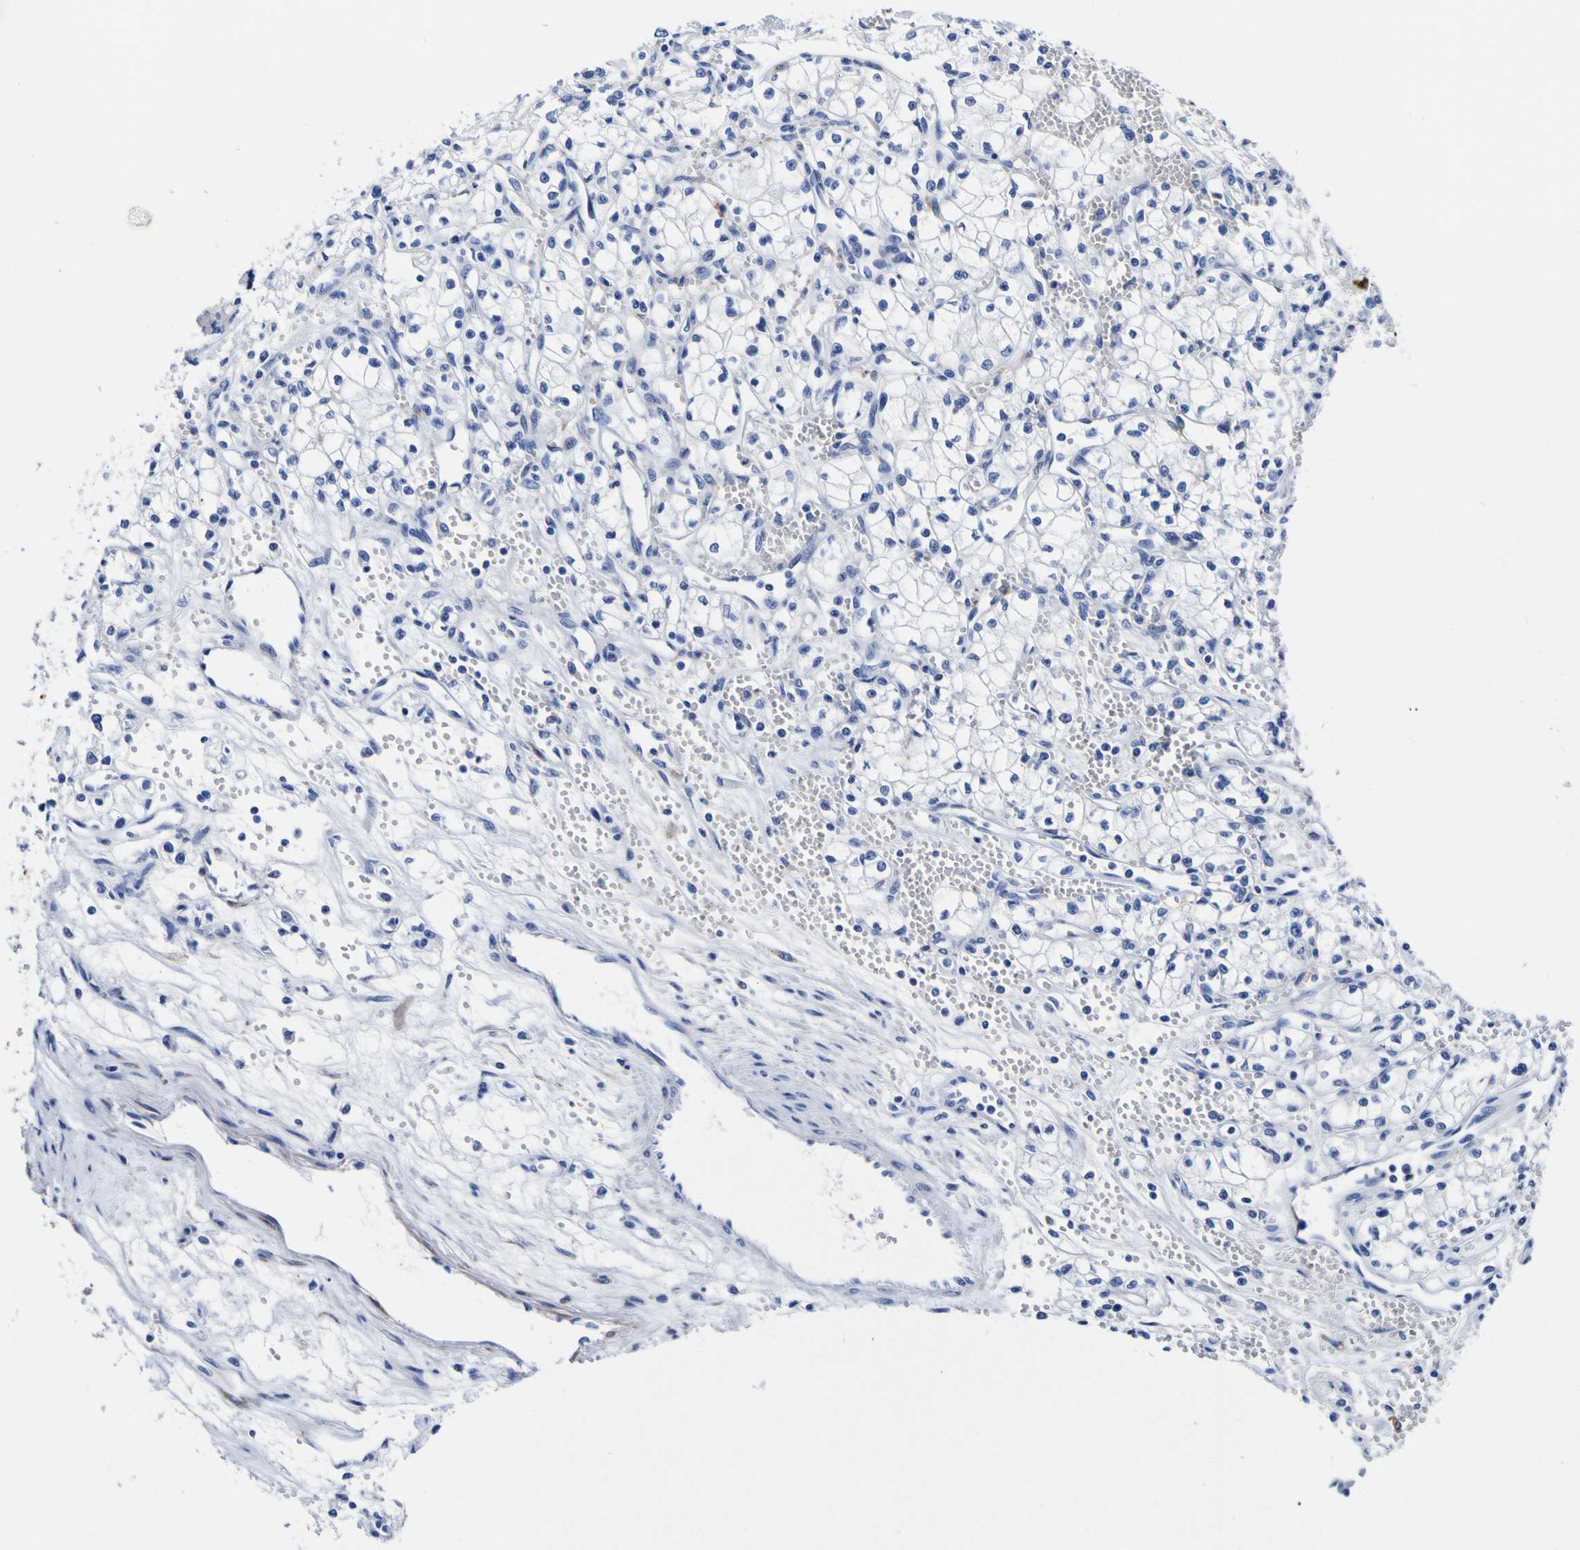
{"staining": {"intensity": "negative", "quantity": "none", "location": "none"}, "tissue": "renal cancer", "cell_type": "Tumor cells", "image_type": "cancer", "snomed": [{"axis": "morphology", "description": "Normal tissue, NOS"}, {"axis": "morphology", "description": "Adenocarcinoma, NOS"}, {"axis": "topography", "description": "Kidney"}], "caption": "A high-resolution photomicrograph shows IHC staining of renal adenocarcinoma, which reveals no significant expression in tumor cells.", "gene": "HLA-DQA1", "patient": {"sex": "male", "age": 59}}